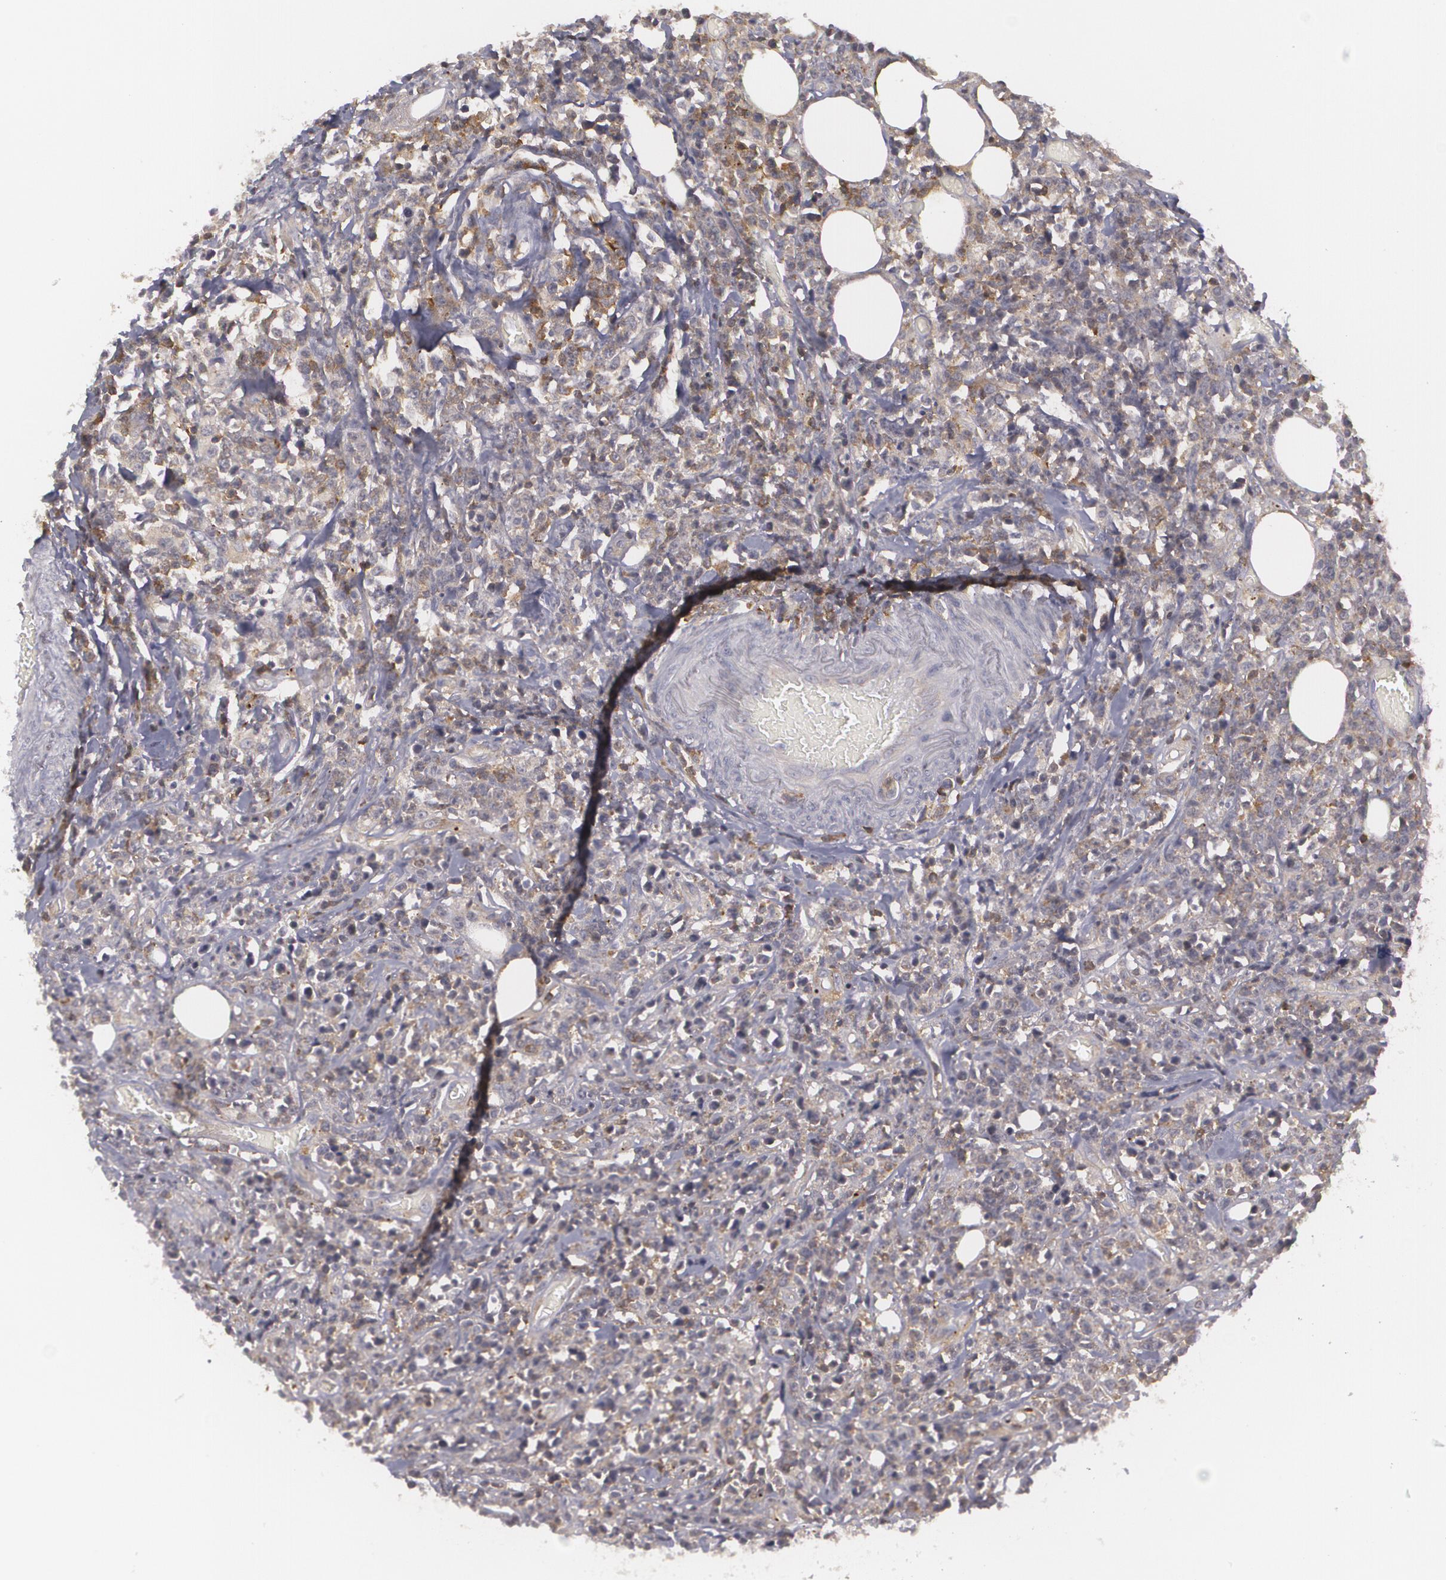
{"staining": {"intensity": "weak", "quantity": "25%-75%", "location": "cytoplasmic/membranous"}, "tissue": "lymphoma", "cell_type": "Tumor cells", "image_type": "cancer", "snomed": [{"axis": "morphology", "description": "Malignant lymphoma, non-Hodgkin's type, High grade"}, {"axis": "topography", "description": "Colon"}], "caption": "Lymphoma tissue exhibits weak cytoplasmic/membranous staining in approximately 25%-75% of tumor cells, visualized by immunohistochemistry. The staining was performed using DAB (3,3'-diaminobenzidine) to visualize the protein expression in brown, while the nuclei were stained in blue with hematoxylin (Magnification: 20x).", "gene": "BIN1", "patient": {"sex": "male", "age": 82}}